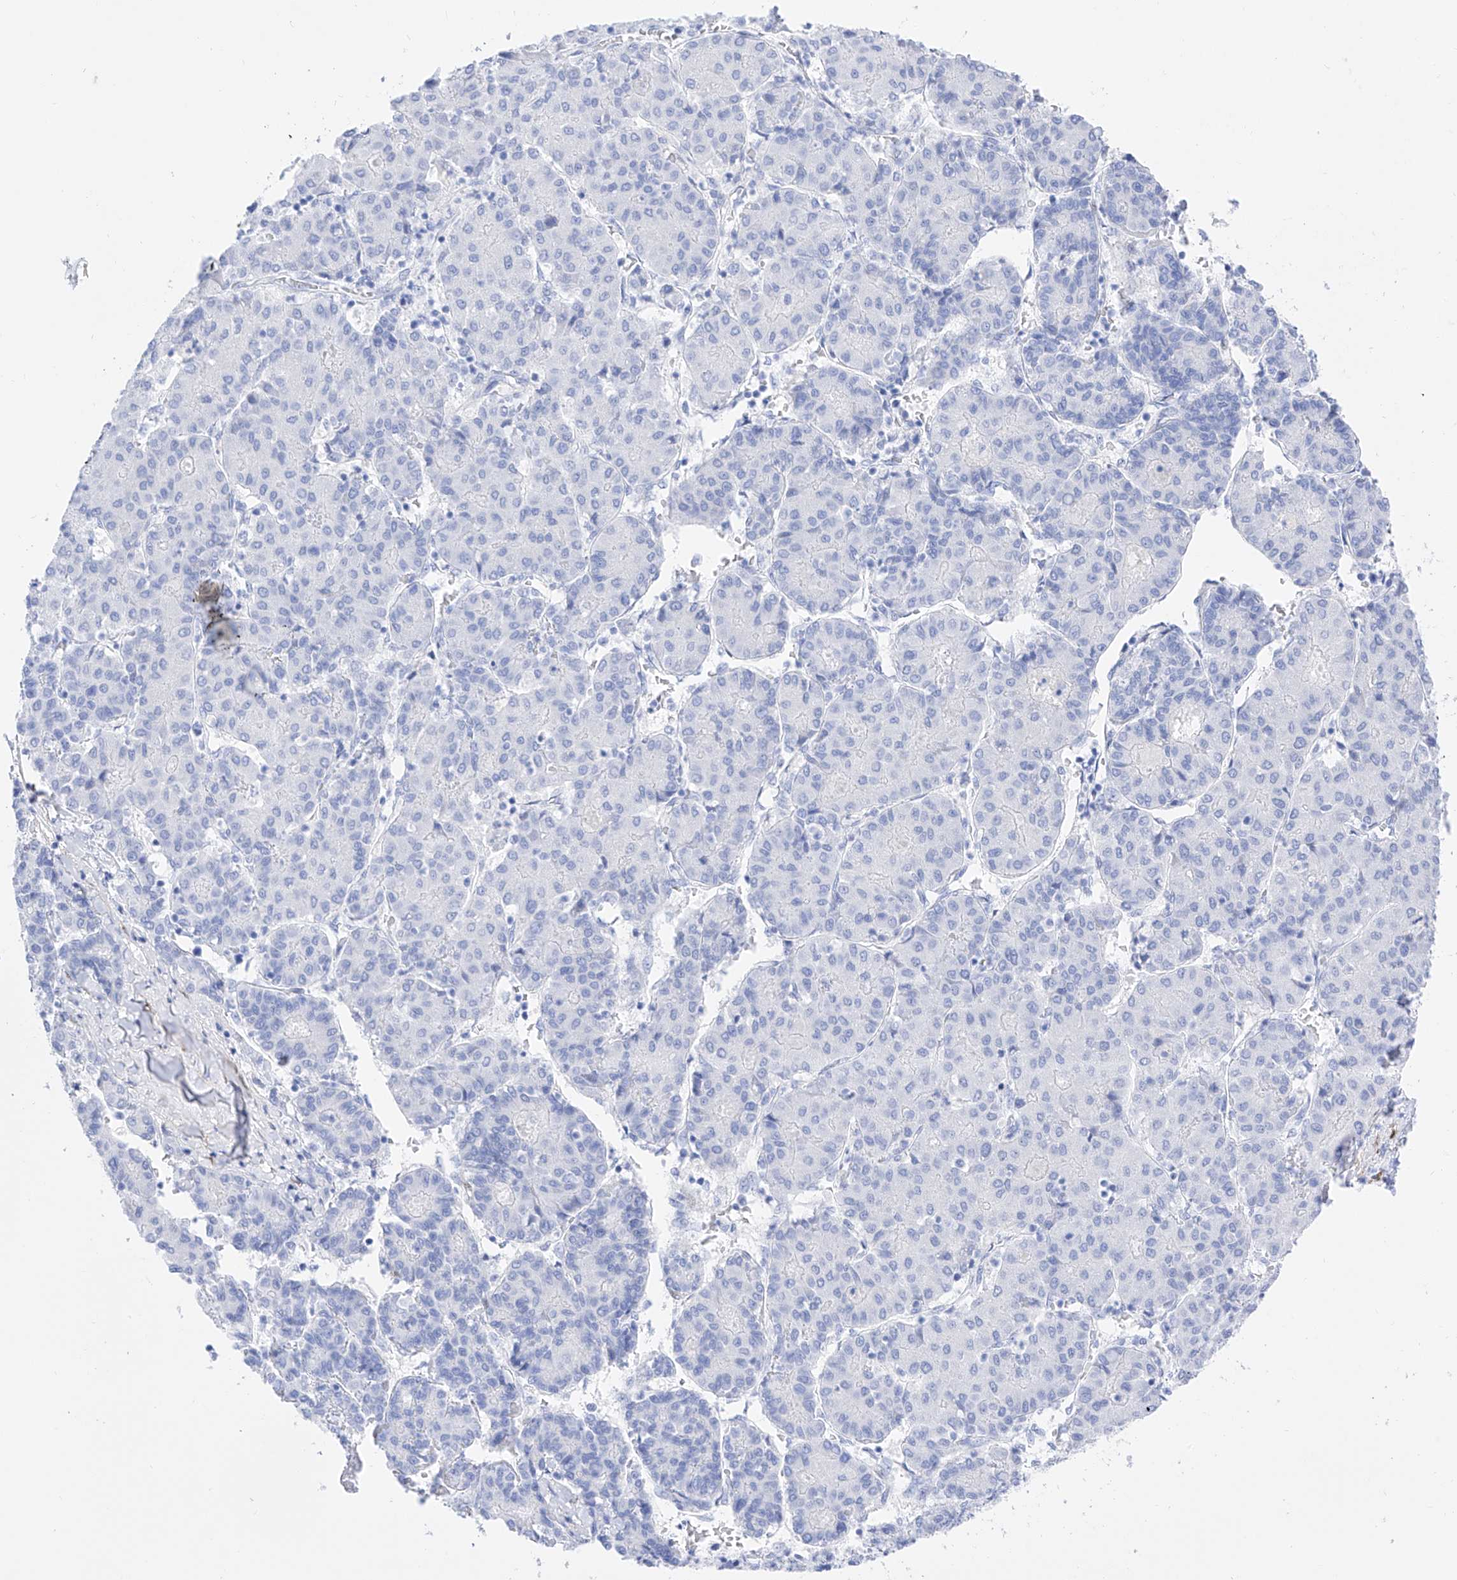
{"staining": {"intensity": "negative", "quantity": "none", "location": "none"}, "tissue": "liver cancer", "cell_type": "Tumor cells", "image_type": "cancer", "snomed": [{"axis": "morphology", "description": "Carcinoma, Hepatocellular, NOS"}, {"axis": "topography", "description": "Liver"}], "caption": "This is a micrograph of immunohistochemistry staining of liver cancer (hepatocellular carcinoma), which shows no expression in tumor cells. The staining is performed using DAB (3,3'-diaminobenzidine) brown chromogen with nuclei counter-stained in using hematoxylin.", "gene": "TRPC7", "patient": {"sex": "male", "age": 65}}